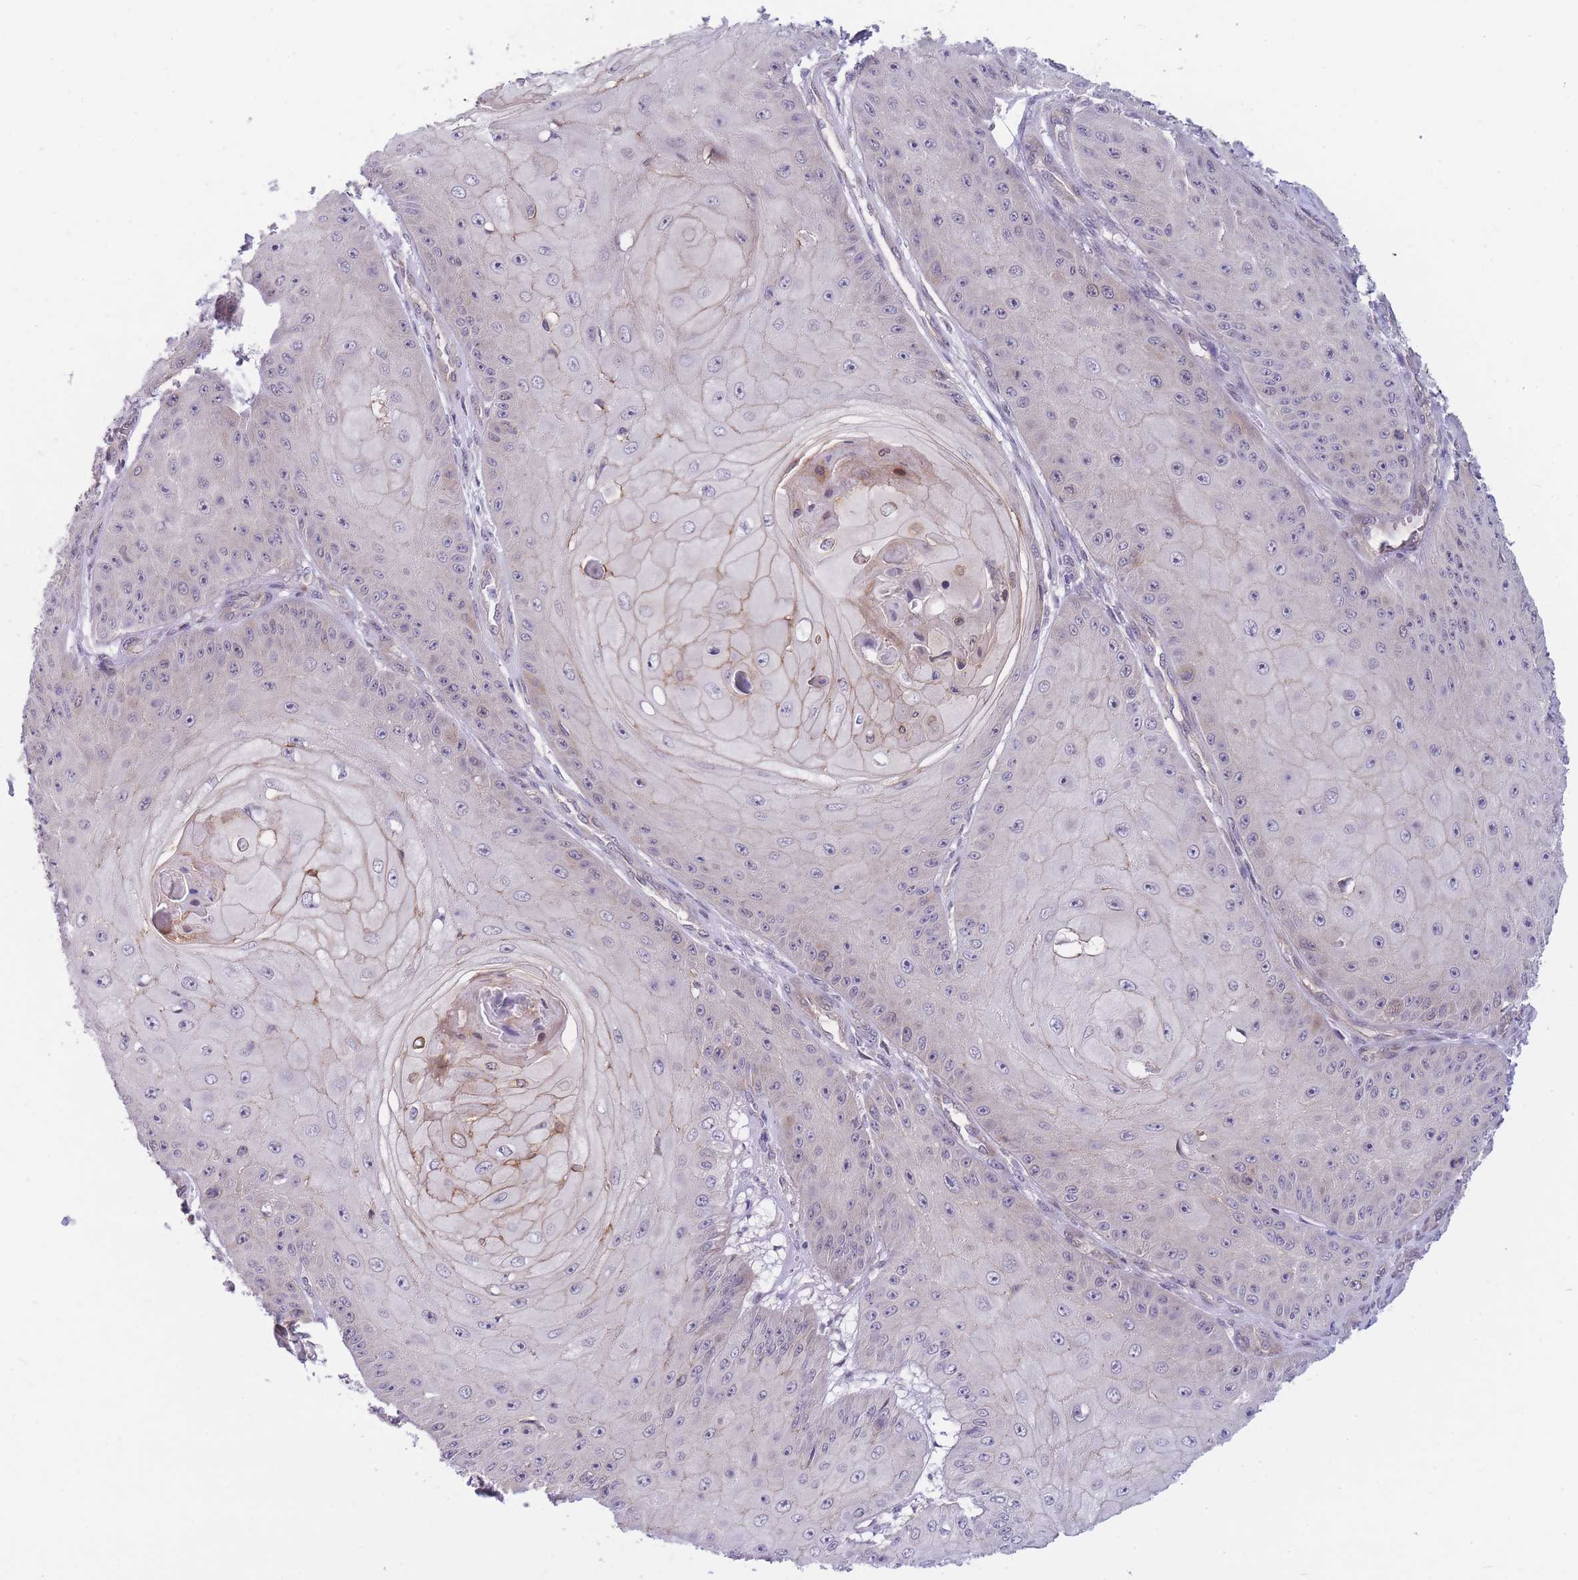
{"staining": {"intensity": "moderate", "quantity": "<25%", "location": "cytoplasmic/membranous"}, "tissue": "skin cancer", "cell_type": "Tumor cells", "image_type": "cancer", "snomed": [{"axis": "morphology", "description": "Squamous cell carcinoma, NOS"}, {"axis": "topography", "description": "Skin"}], "caption": "High-power microscopy captured an immunohistochemistry (IHC) photomicrograph of skin cancer, revealing moderate cytoplasmic/membranous positivity in approximately <25% of tumor cells. (brown staining indicates protein expression, while blue staining denotes nuclei).", "gene": "CDC25B", "patient": {"sex": "male", "age": 70}}